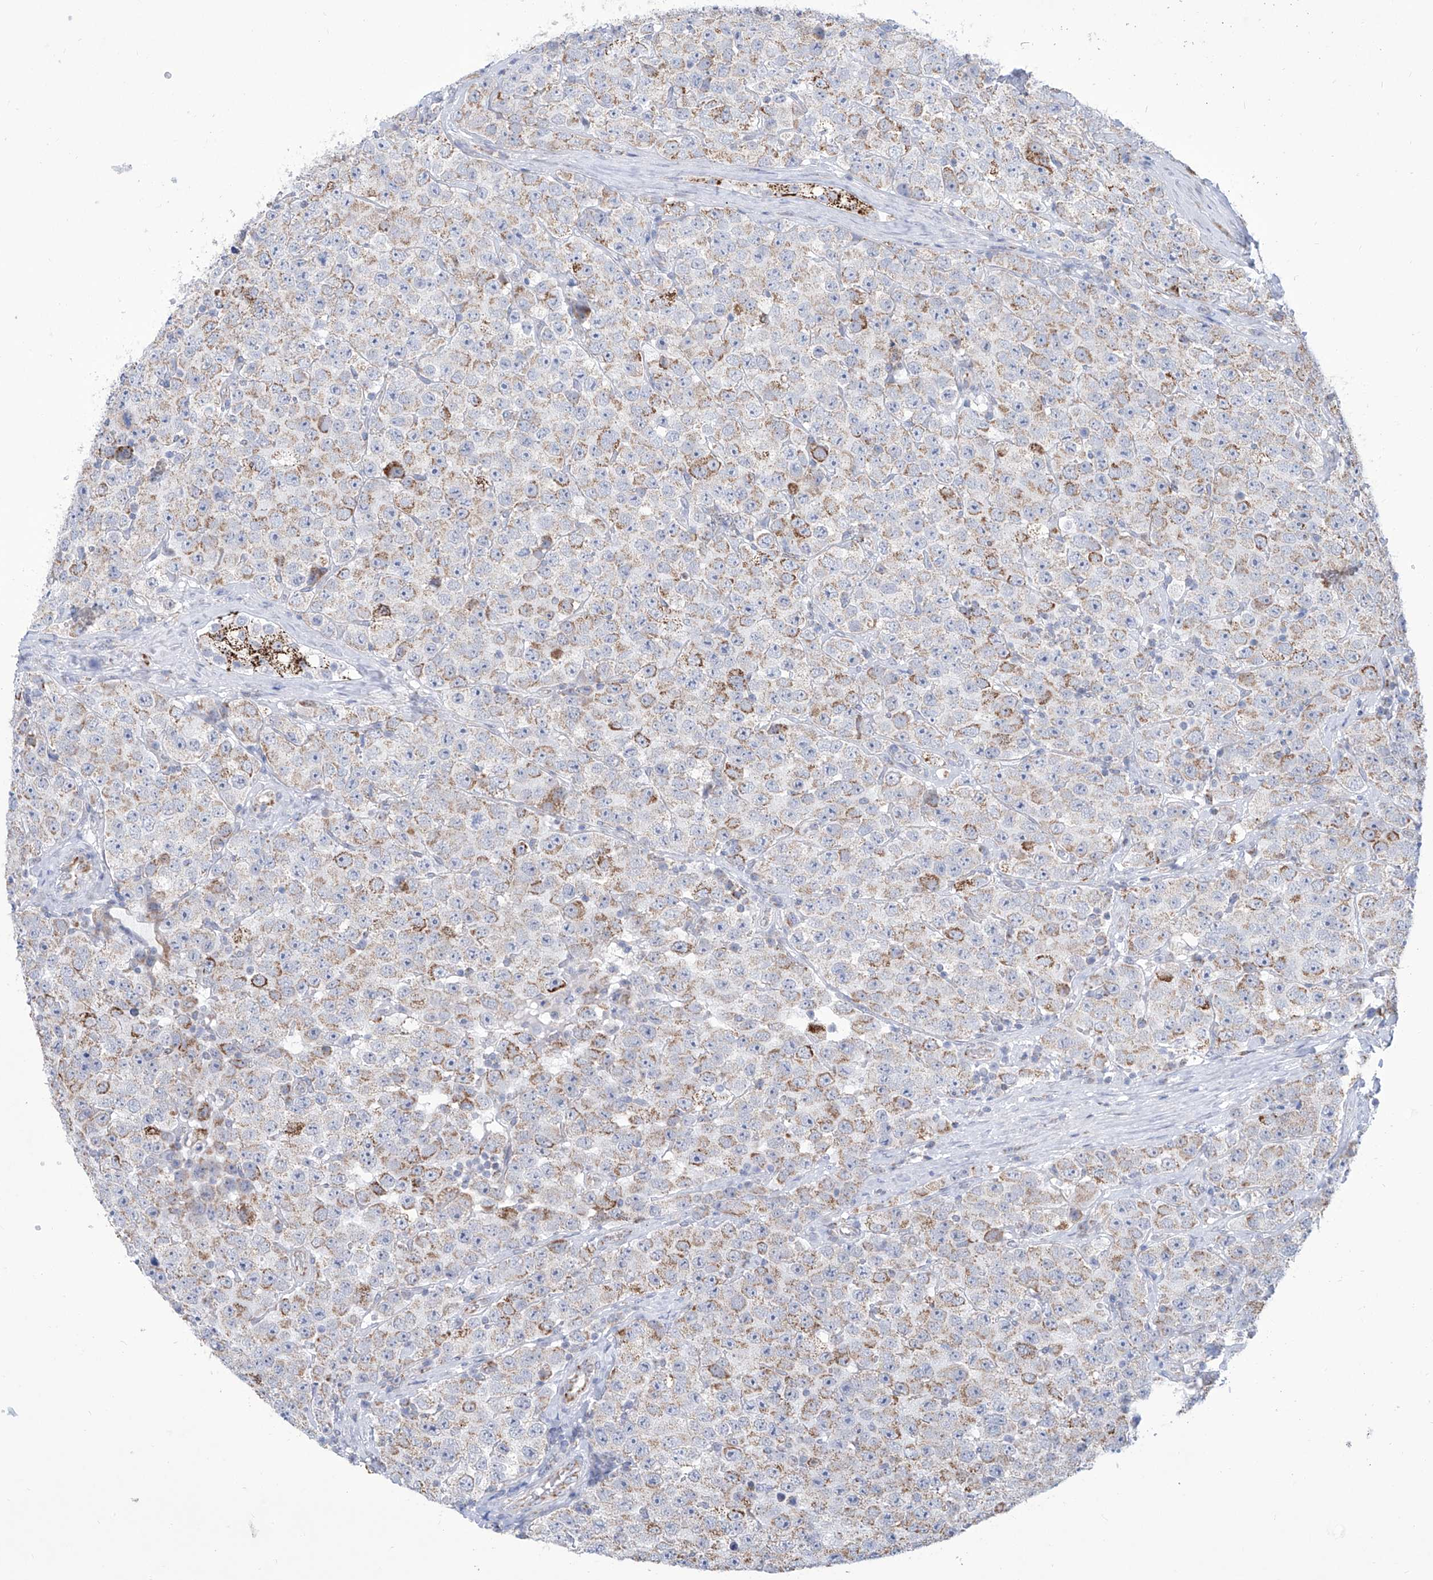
{"staining": {"intensity": "moderate", "quantity": "<25%", "location": "cytoplasmic/membranous"}, "tissue": "testis cancer", "cell_type": "Tumor cells", "image_type": "cancer", "snomed": [{"axis": "morphology", "description": "Seminoma, NOS"}, {"axis": "topography", "description": "Testis"}], "caption": "Moderate cytoplasmic/membranous expression is identified in approximately <25% of tumor cells in testis cancer. The protein is stained brown, and the nuclei are stained in blue (DAB (3,3'-diaminobenzidine) IHC with brightfield microscopy, high magnification).", "gene": "ALDH6A1", "patient": {"sex": "male", "age": 28}}